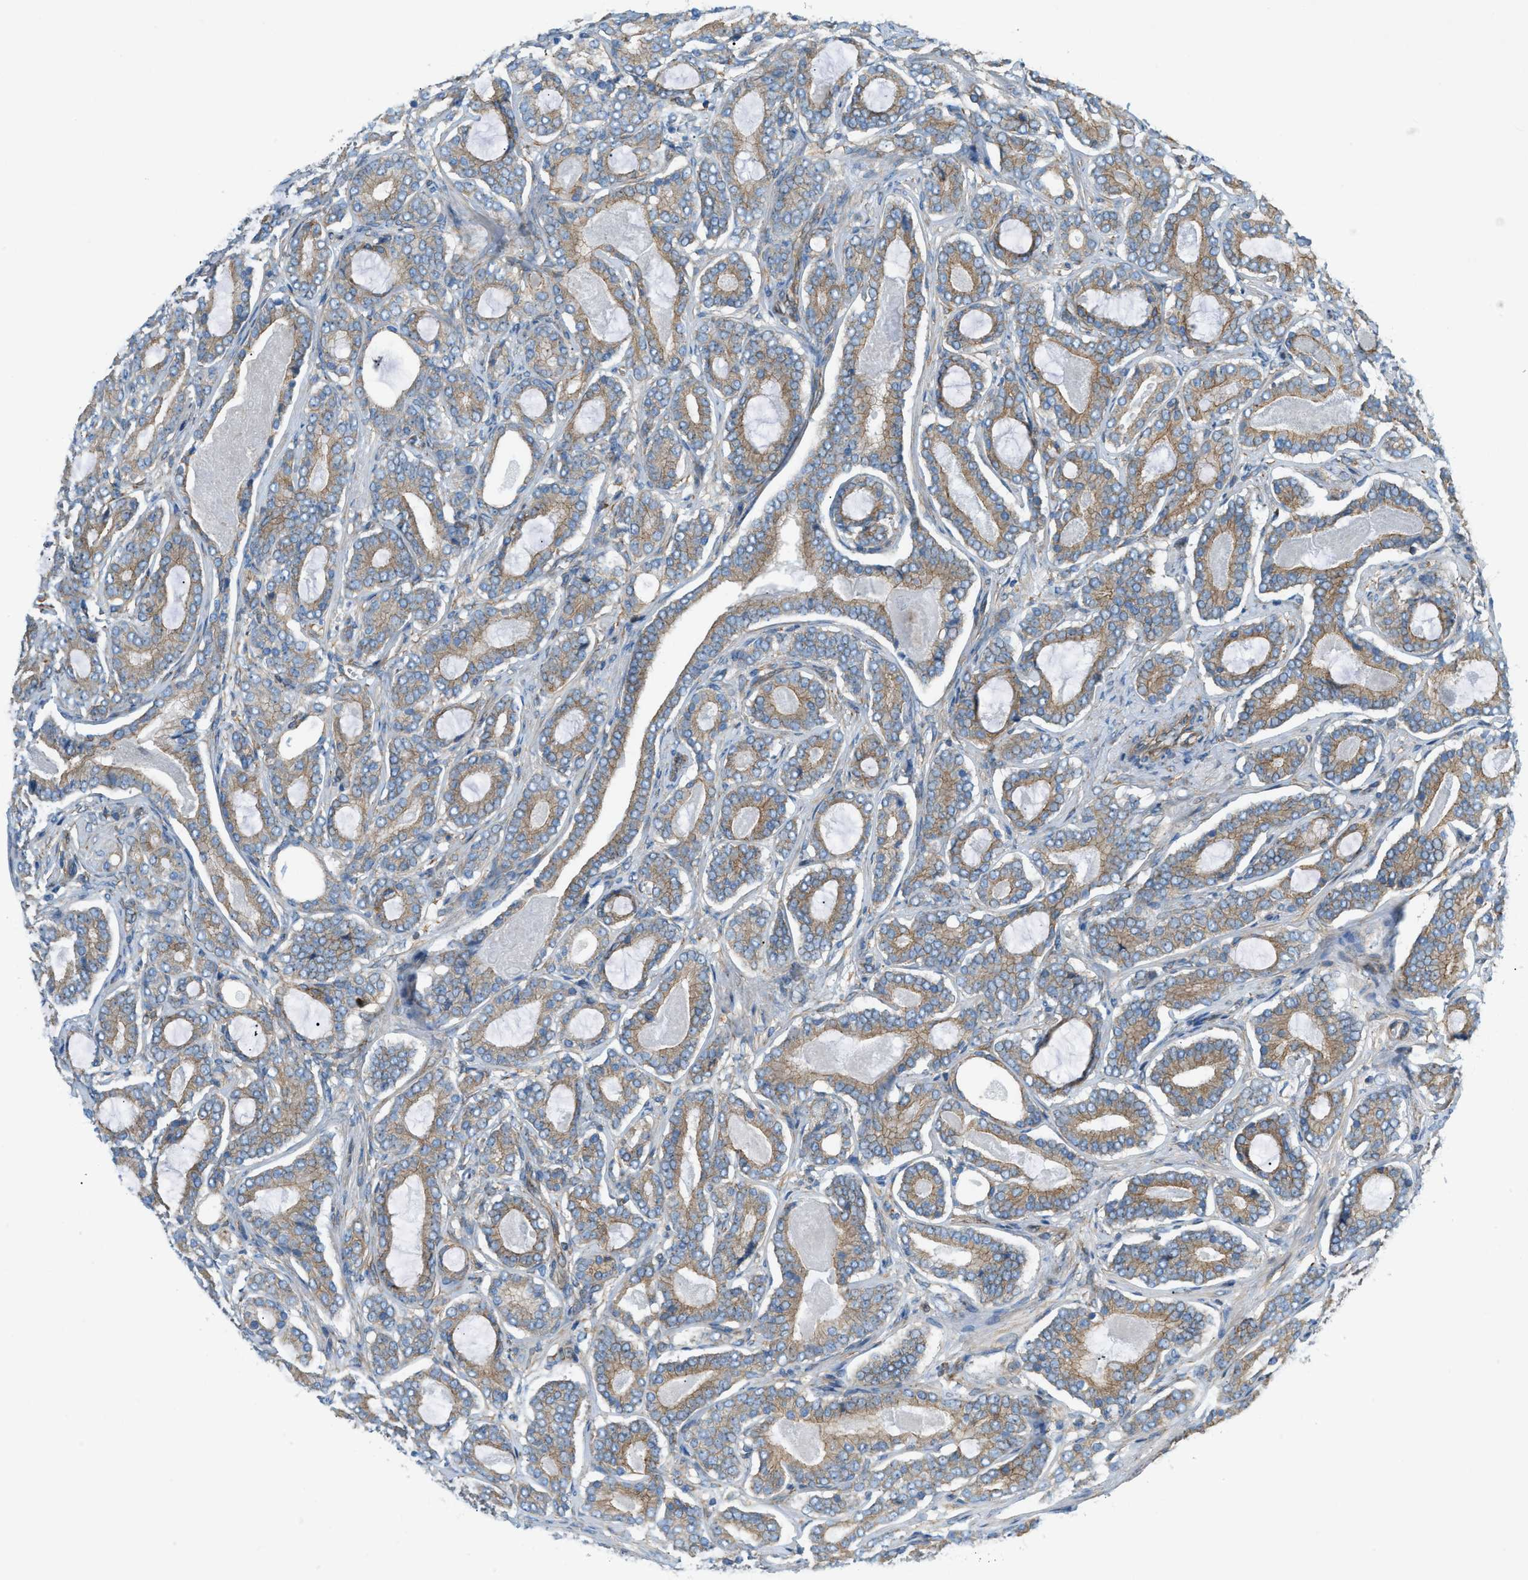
{"staining": {"intensity": "weak", "quantity": ">75%", "location": "cytoplasmic/membranous"}, "tissue": "prostate cancer", "cell_type": "Tumor cells", "image_type": "cancer", "snomed": [{"axis": "morphology", "description": "Adenocarcinoma, High grade"}, {"axis": "topography", "description": "Prostate"}], "caption": "High-power microscopy captured an immunohistochemistry (IHC) image of prostate high-grade adenocarcinoma, revealing weak cytoplasmic/membranous expression in about >75% of tumor cells. Using DAB (brown) and hematoxylin (blue) stains, captured at high magnification using brightfield microscopy.", "gene": "DMAC1", "patient": {"sex": "male", "age": 60}}